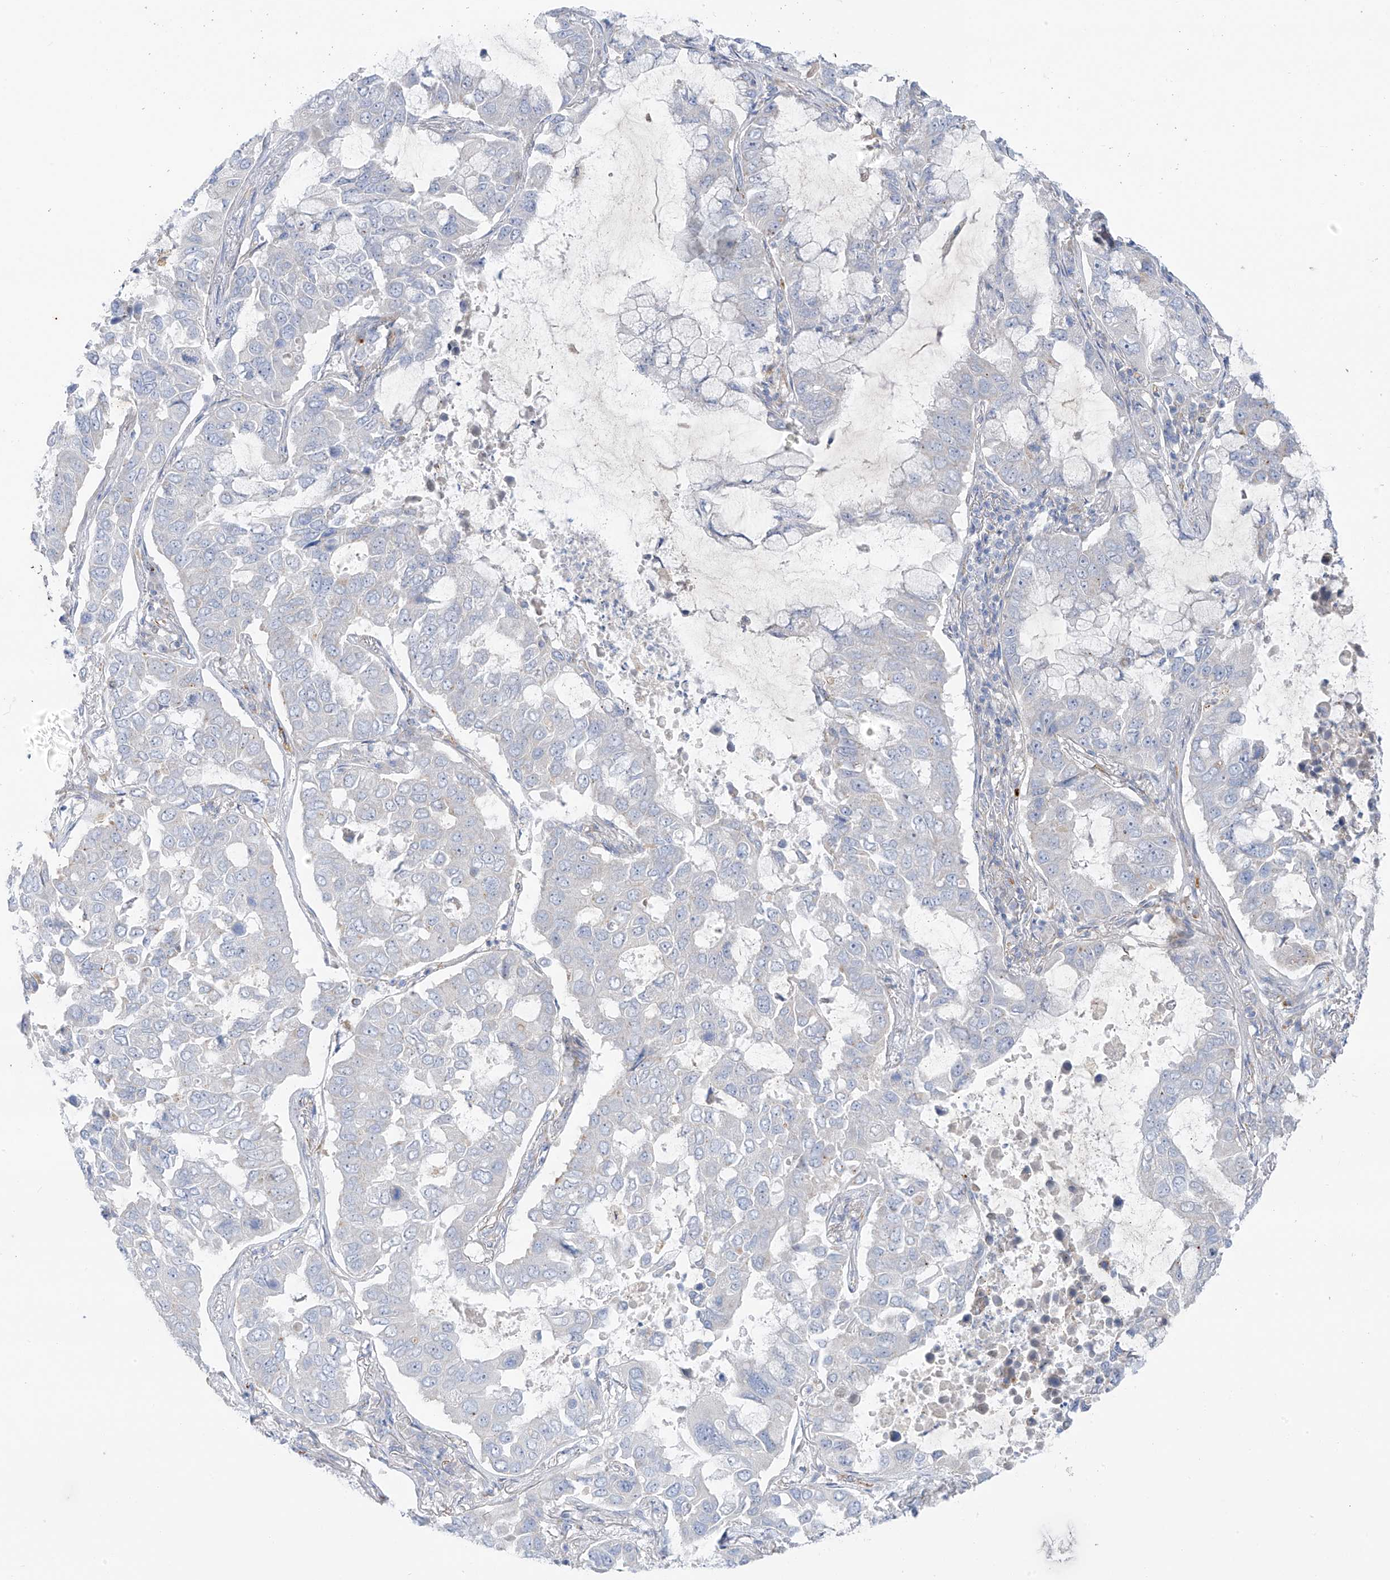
{"staining": {"intensity": "negative", "quantity": "none", "location": "none"}, "tissue": "lung cancer", "cell_type": "Tumor cells", "image_type": "cancer", "snomed": [{"axis": "morphology", "description": "Adenocarcinoma, NOS"}, {"axis": "topography", "description": "Lung"}], "caption": "Human lung cancer stained for a protein using immunohistochemistry shows no expression in tumor cells.", "gene": "TAL2", "patient": {"sex": "male", "age": 64}}